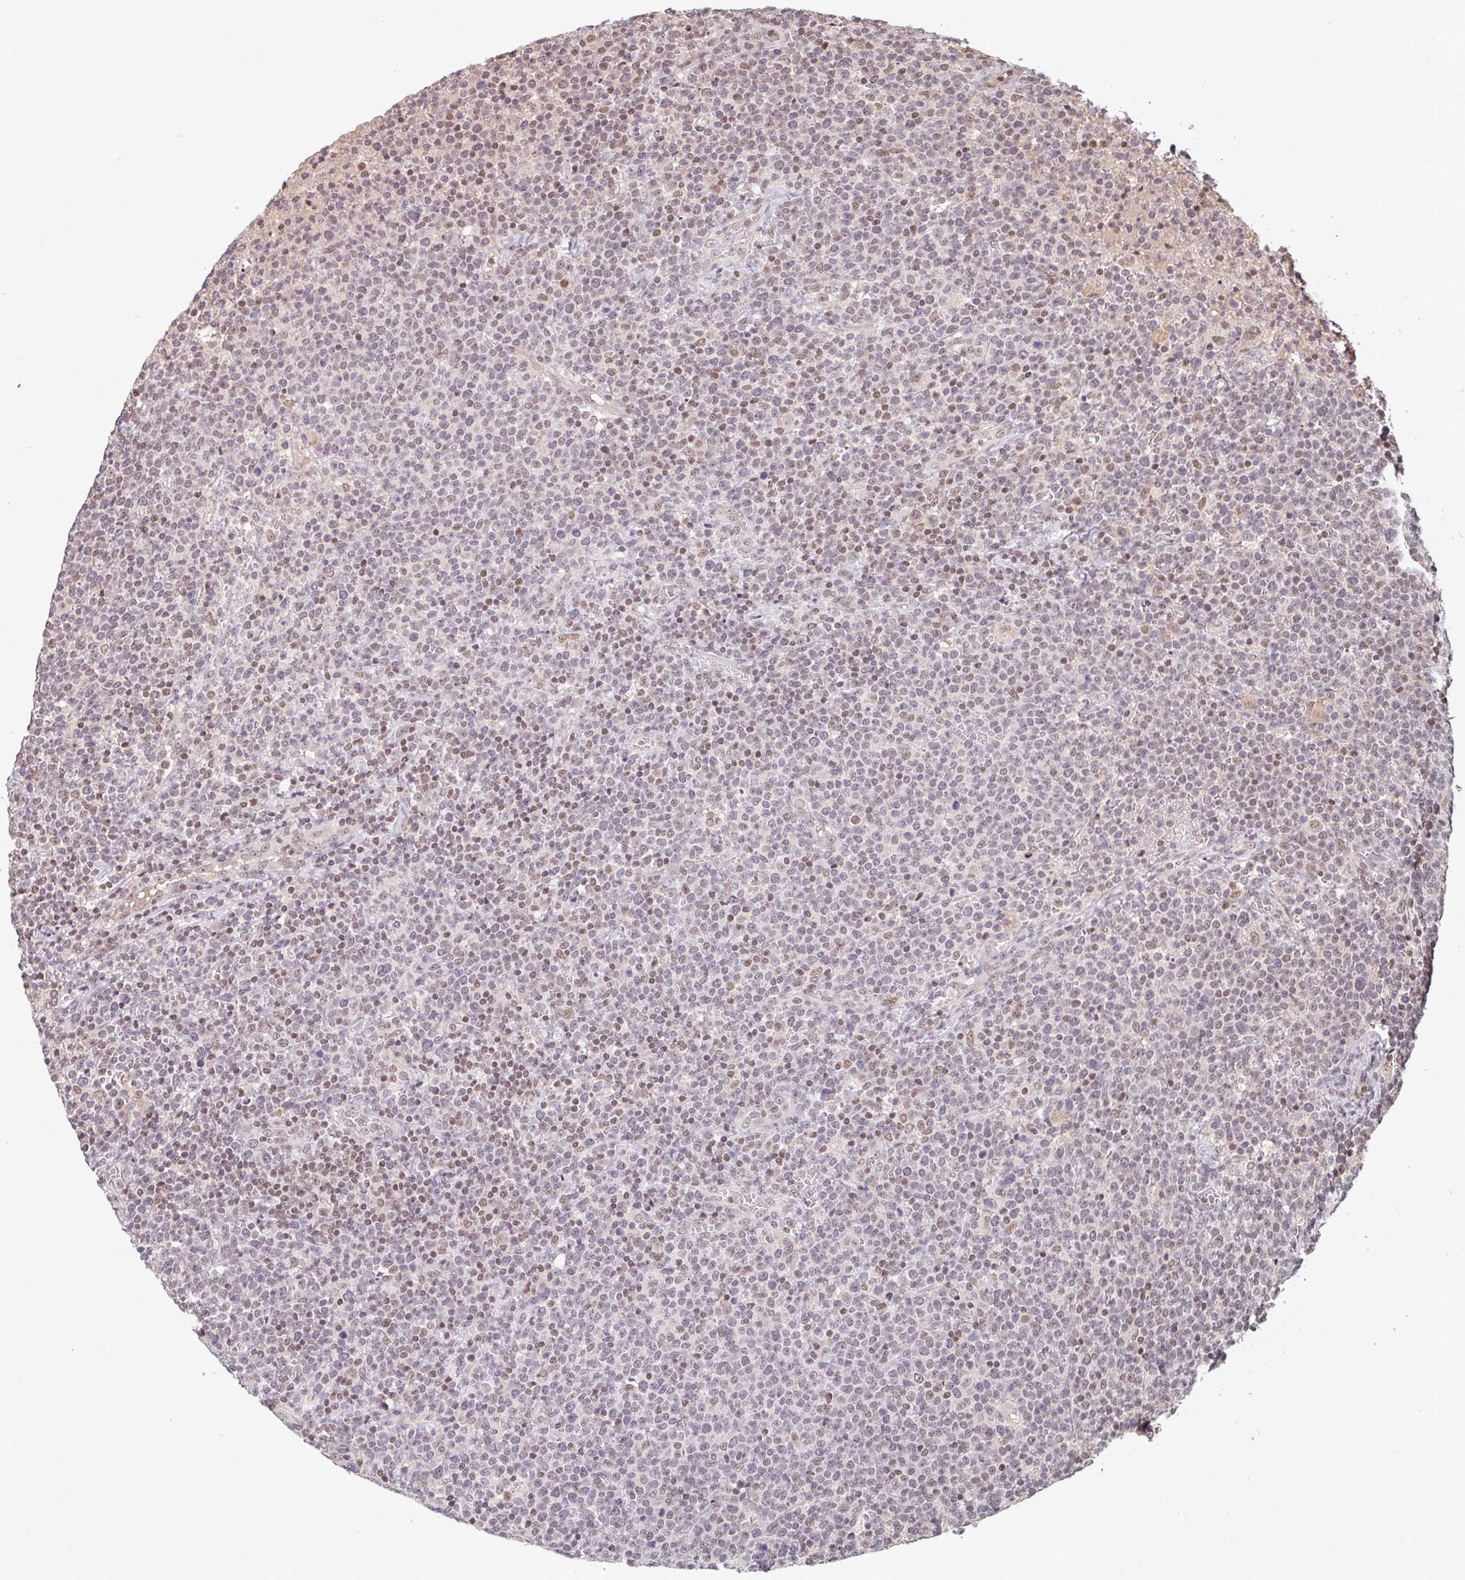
{"staining": {"intensity": "moderate", "quantity": "<25%", "location": "nuclear"}, "tissue": "lymphoma", "cell_type": "Tumor cells", "image_type": "cancer", "snomed": [{"axis": "morphology", "description": "Malignant lymphoma, non-Hodgkin's type, High grade"}, {"axis": "topography", "description": "Lymph node"}], "caption": "Lymphoma tissue reveals moderate nuclear expression in about <25% of tumor cells, visualized by immunohistochemistry.", "gene": "DR1", "patient": {"sex": "male", "age": 61}}